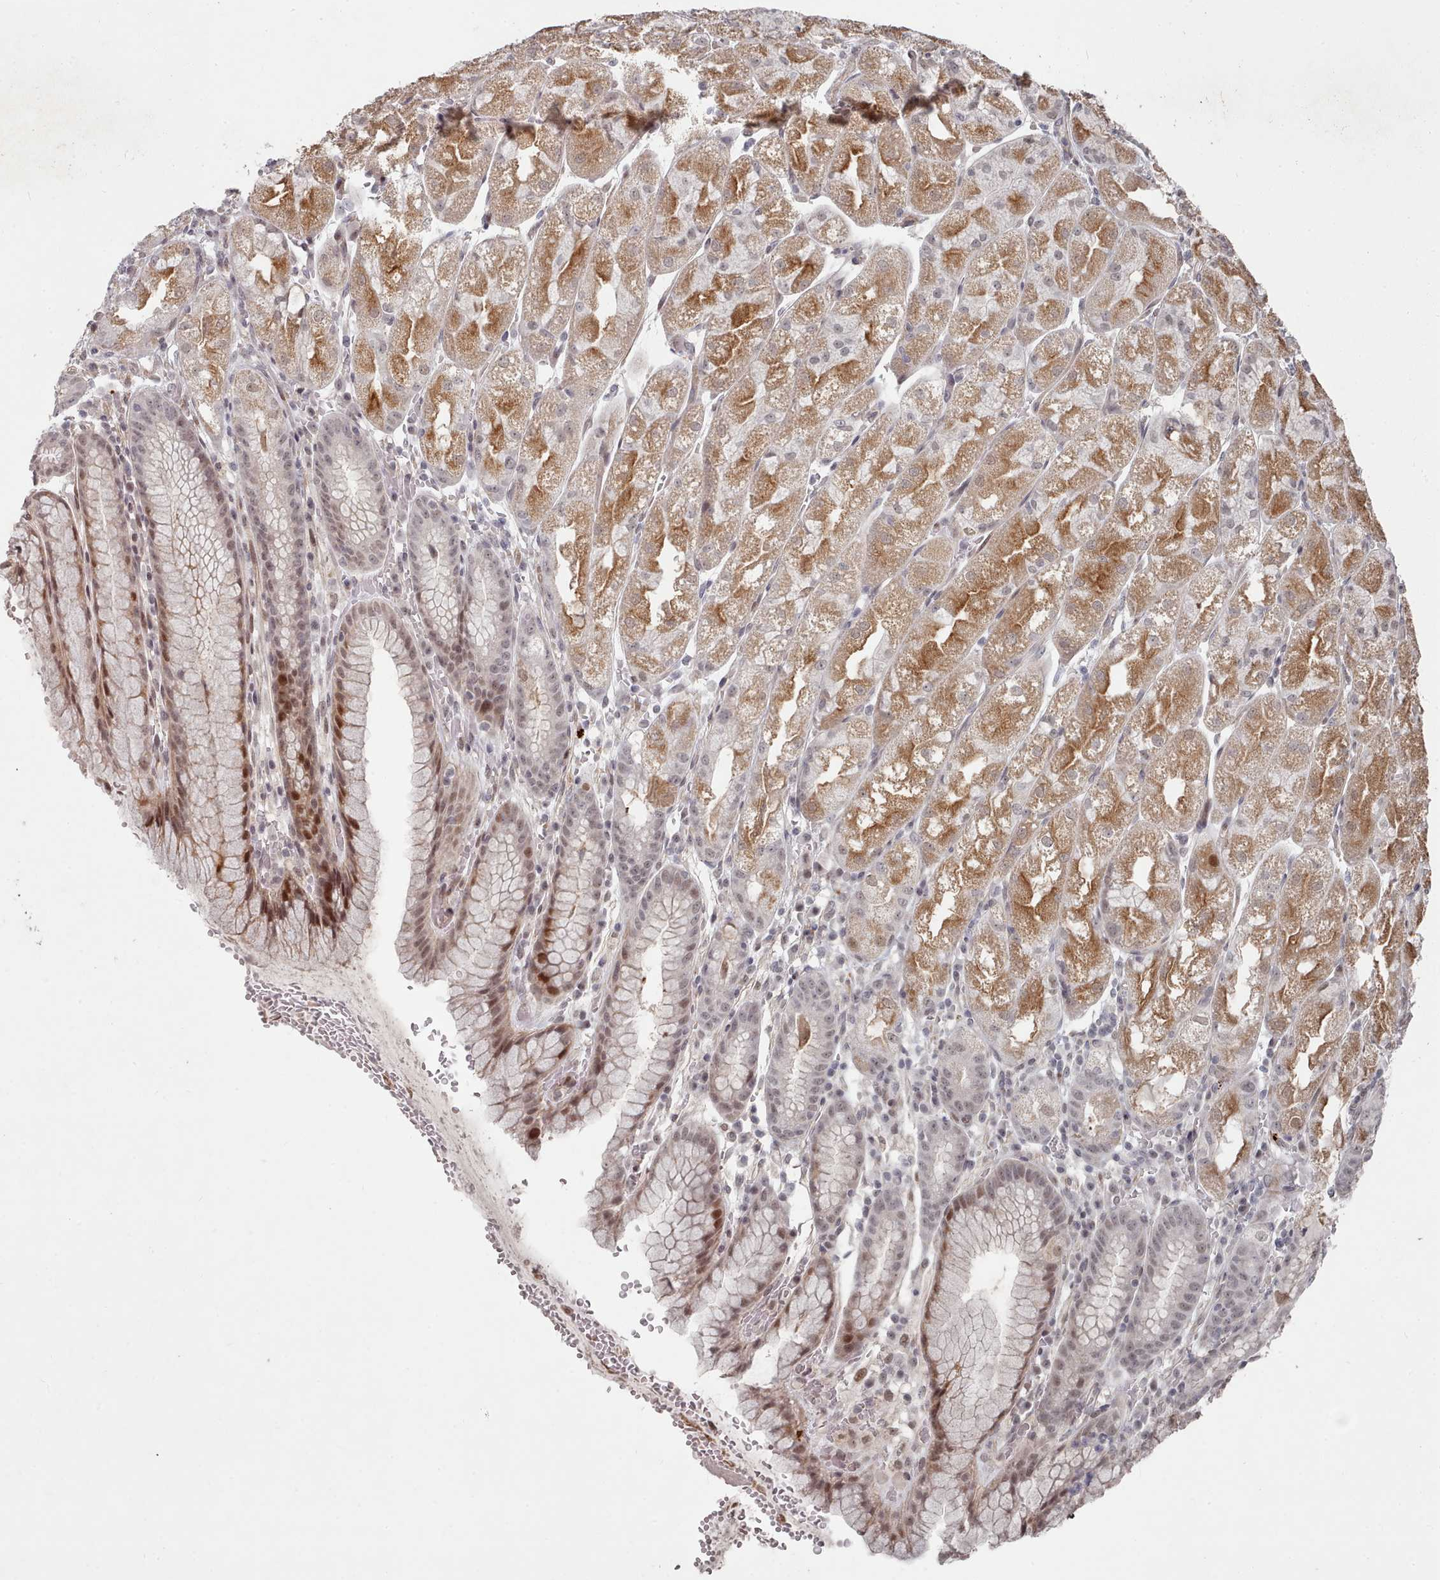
{"staining": {"intensity": "moderate", "quantity": ">75%", "location": "cytoplasmic/membranous,nuclear"}, "tissue": "stomach", "cell_type": "Glandular cells", "image_type": "normal", "snomed": [{"axis": "morphology", "description": "Normal tissue, NOS"}, {"axis": "topography", "description": "Stomach, upper"}], "caption": "The photomicrograph exhibits staining of normal stomach, revealing moderate cytoplasmic/membranous,nuclear protein positivity (brown color) within glandular cells.", "gene": "CPSF4", "patient": {"sex": "male", "age": 52}}